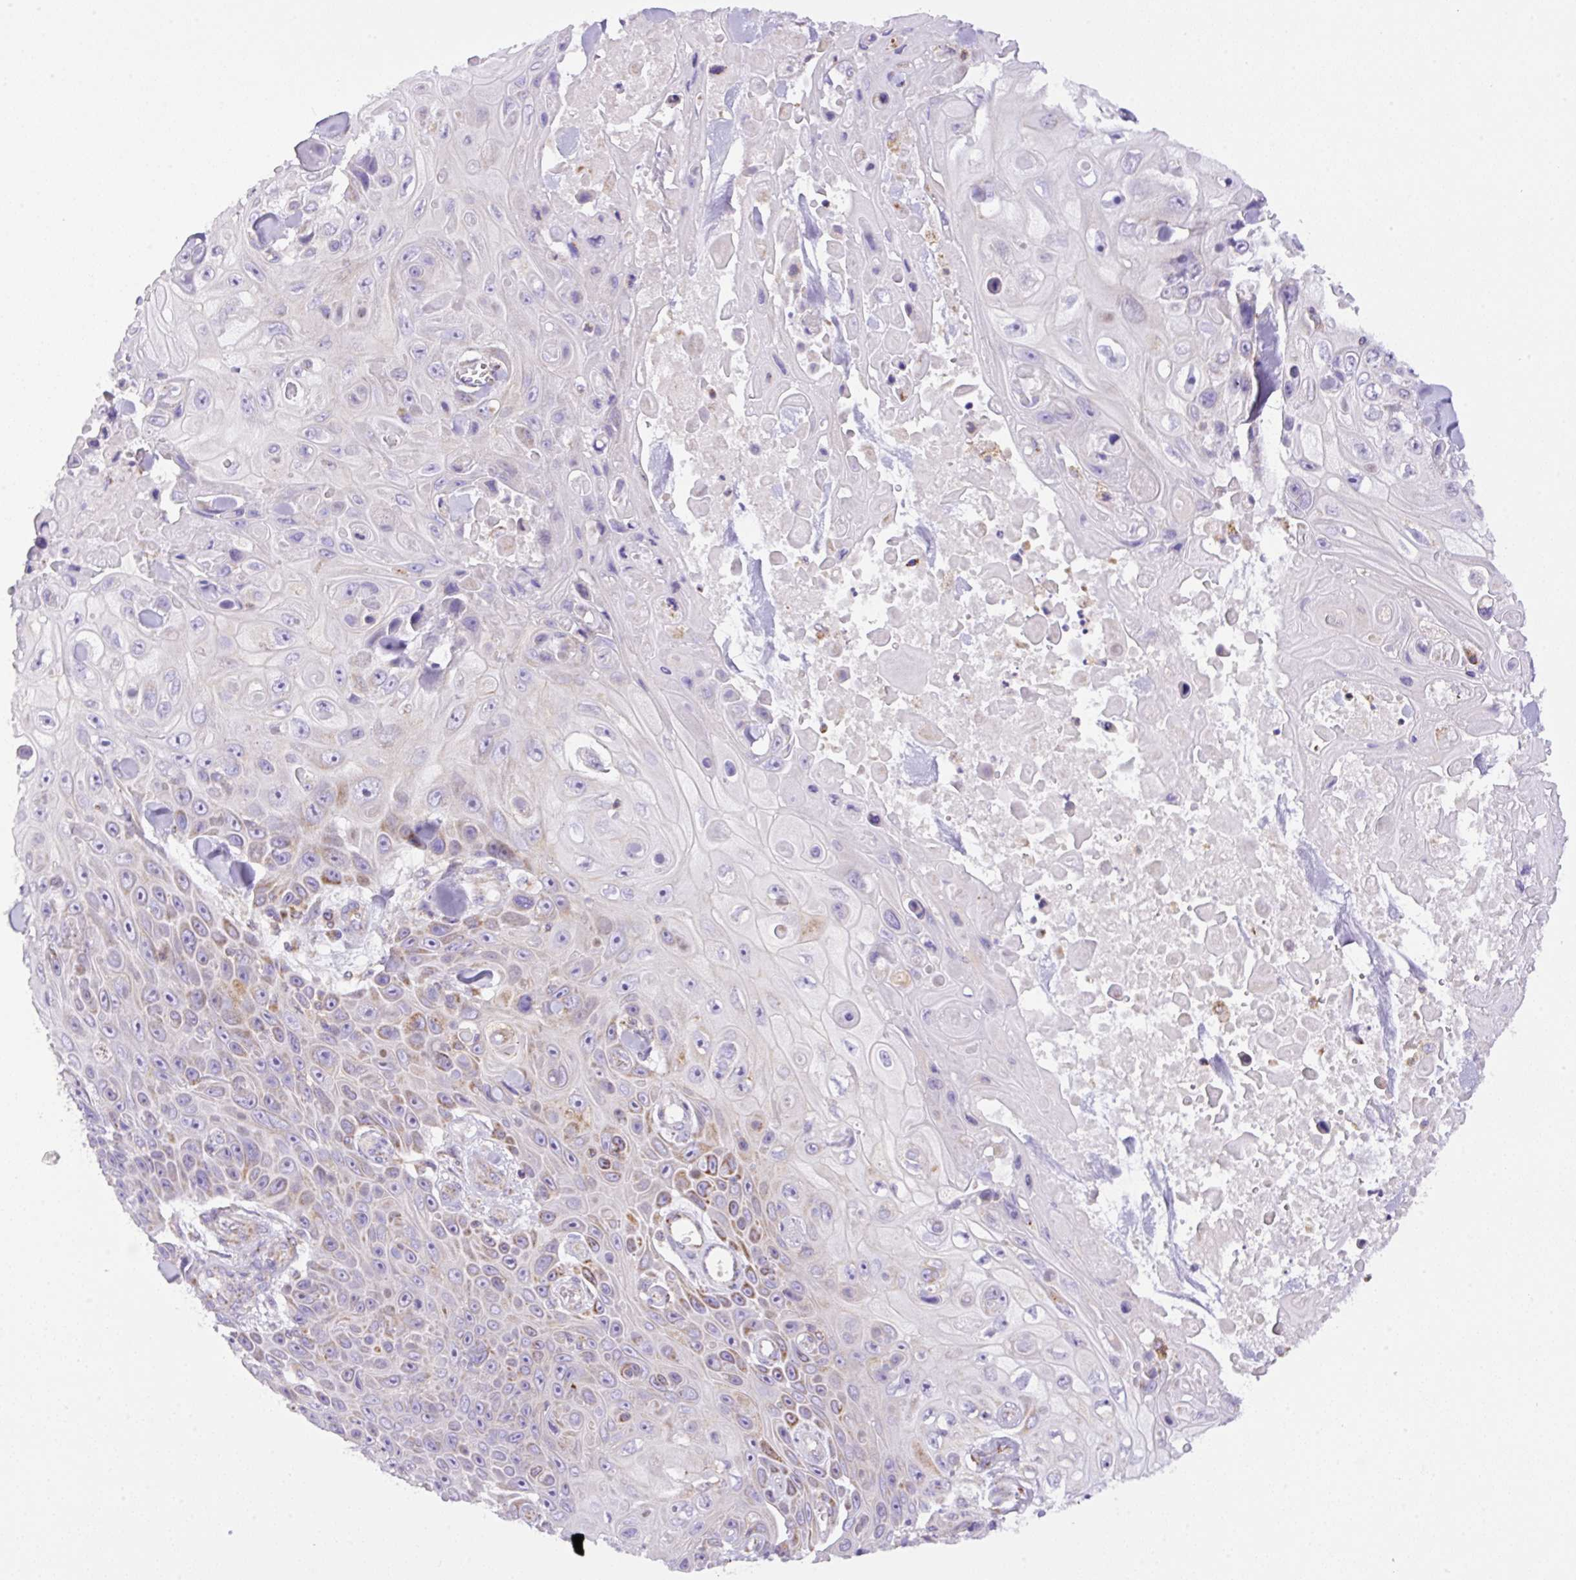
{"staining": {"intensity": "negative", "quantity": "none", "location": "none"}, "tissue": "skin cancer", "cell_type": "Tumor cells", "image_type": "cancer", "snomed": [{"axis": "morphology", "description": "Squamous cell carcinoma, NOS"}, {"axis": "topography", "description": "Skin"}], "caption": "This is an immunohistochemistry (IHC) micrograph of human skin cancer. There is no positivity in tumor cells.", "gene": "NF1", "patient": {"sex": "male", "age": 82}}